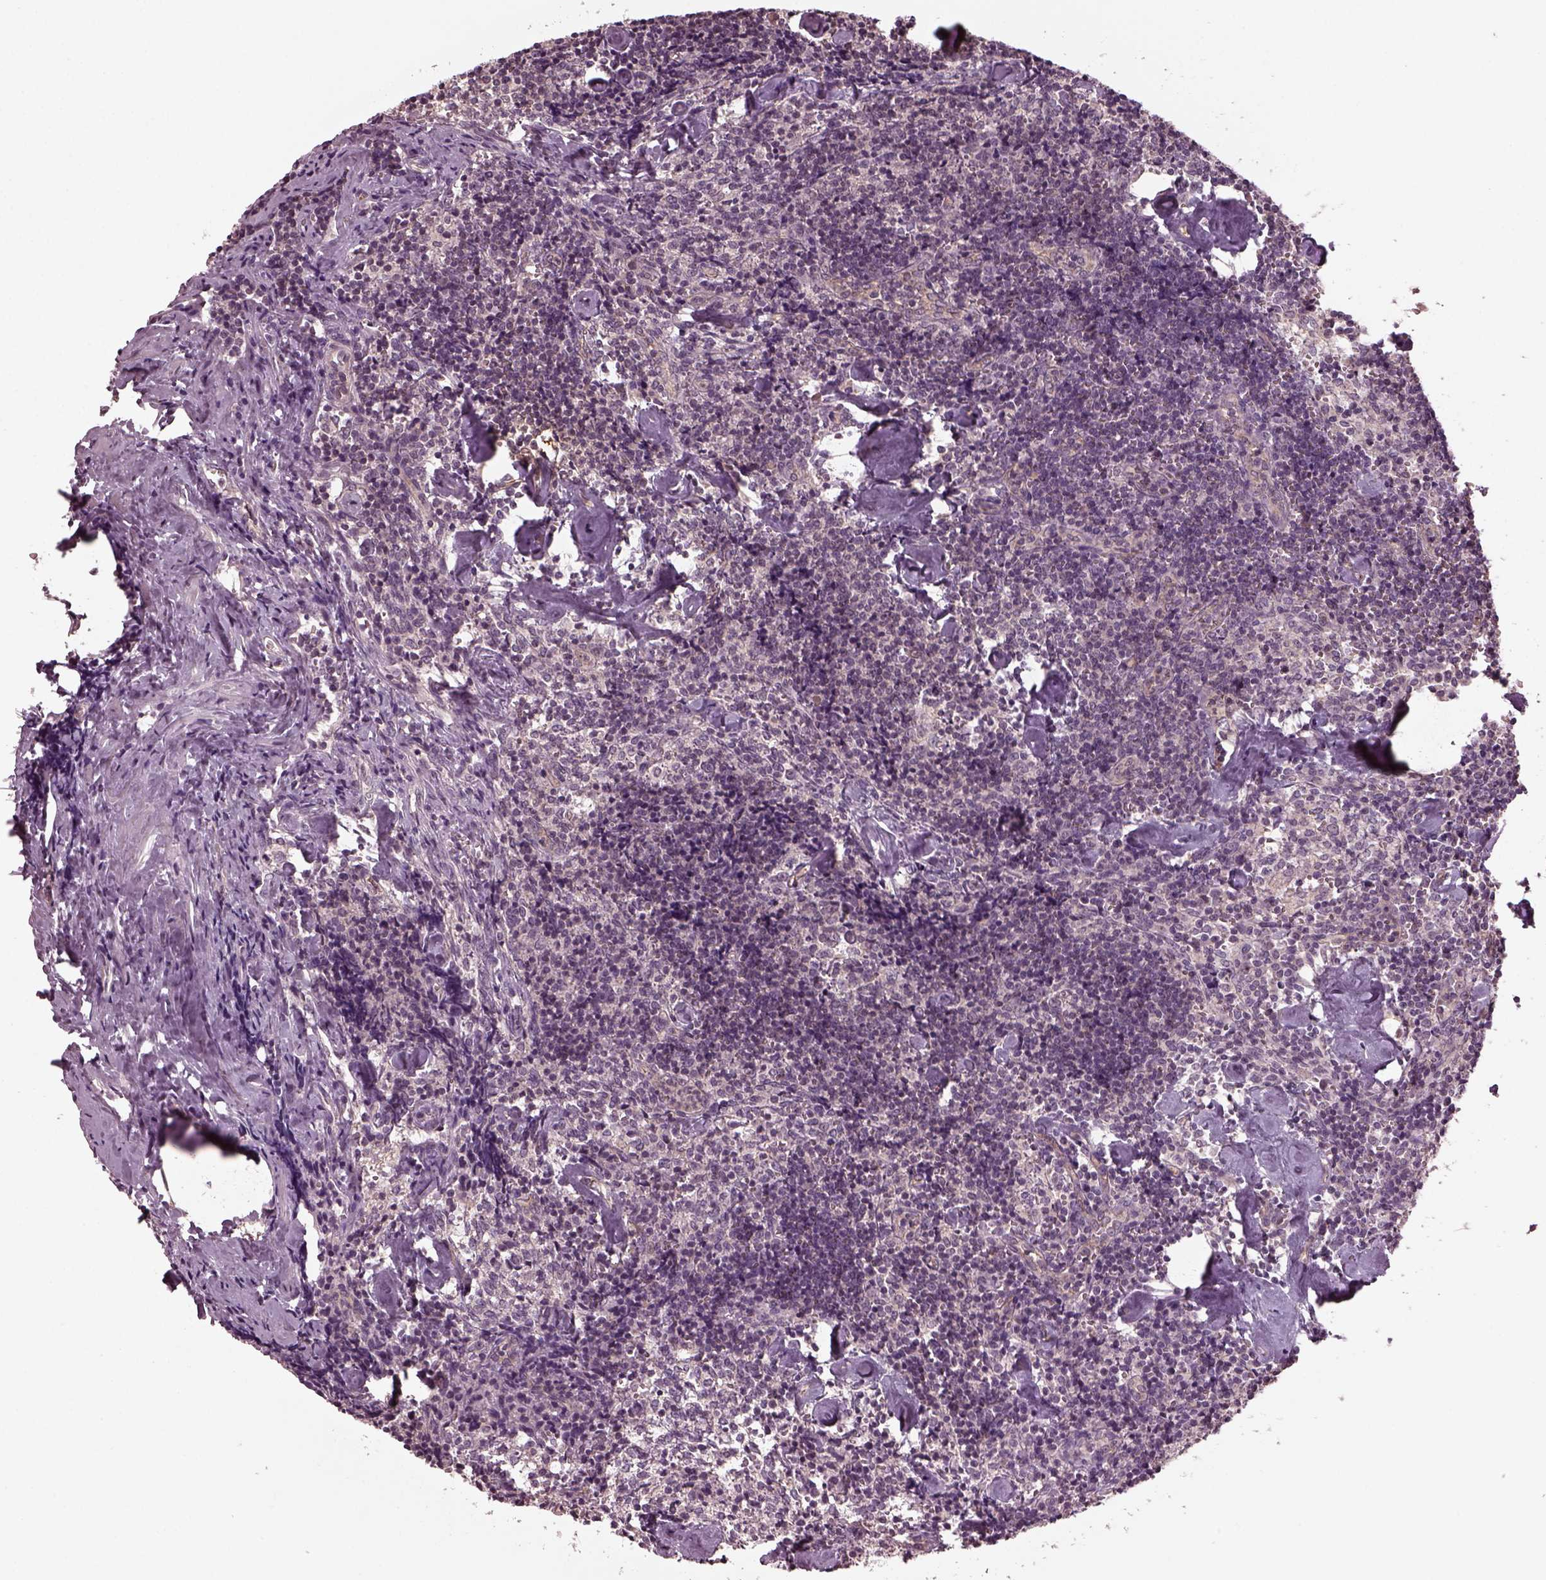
{"staining": {"intensity": "negative", "quantity": "none", "location": "none"}, "tissue": "lymph node", "cell_type": "Germinal center cells", "image_type": "normal", "snomed": [{"axis": "morphology", "description": "Normal tissue, NOS"}, {"axis": "topography", "description": "Lymph node"}], "caption": "Immunohistochemistry photomicrograph of benign lymph node stained for a protein (brown), which exhibits no positivity in germinal center cells. The staining was performed using DAB to visualize the protein expression in brown, while the nuclei were stained in blue with hematoxylin (Magnification: 20x).", "gene": "GNRH1", "patient": {"sex": "female", "age": 50}}